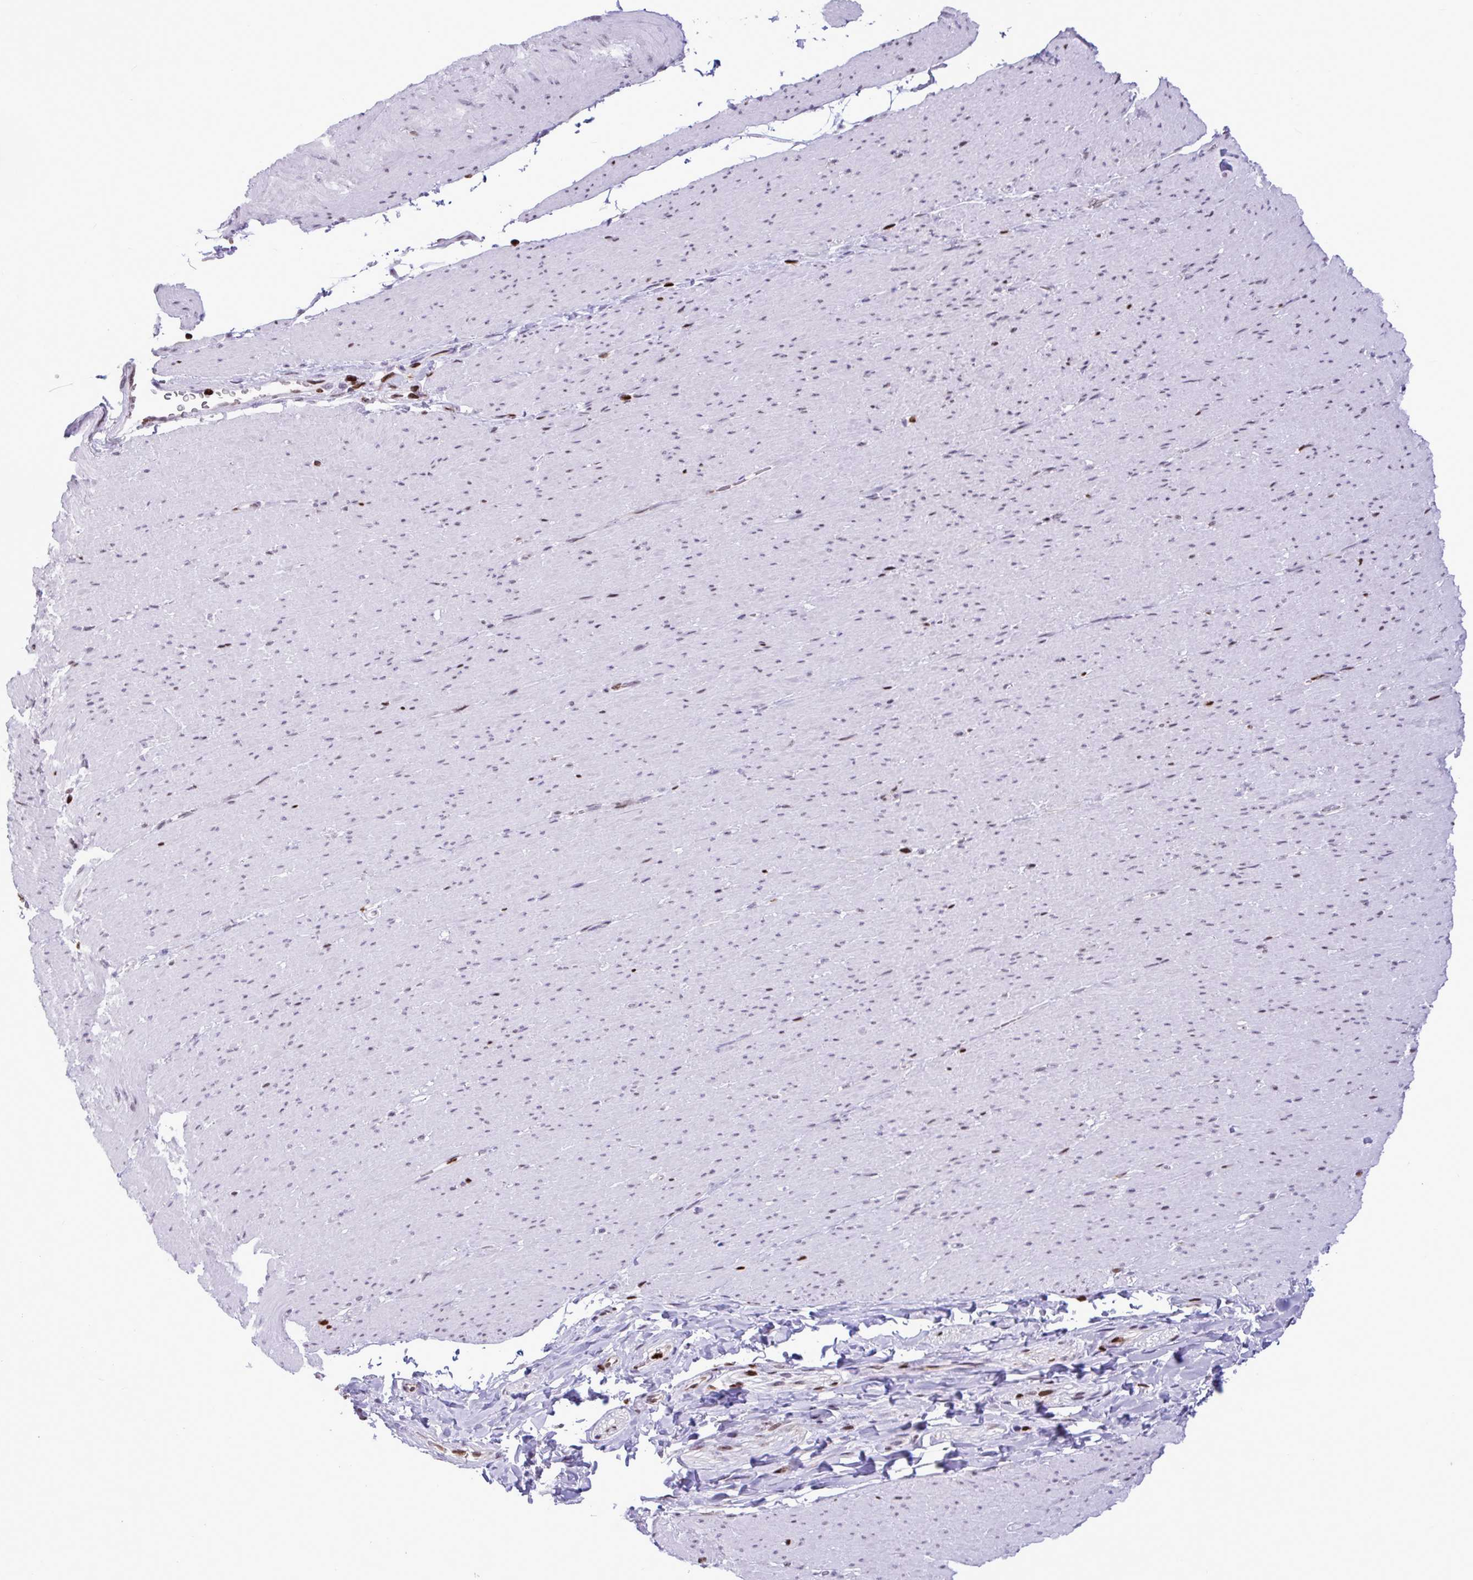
{"staining": {"intensity": "weak", "quantity": "25%-75%", "location": "nuclear"}, "tissue": "smooth muscle", "cell_type": "Smooth muscle cells", "image_type": "normal", "snomed": [{"axis": "morphology", "description": "Normal tissue, NOS"}, {"axis": "topography", "description": "Smooth muscle"}, {"axis": "topography", "description": "Rectum"}], "caption": "Immunohistochemical staining of normal human smooth muscle reveals weak nuclear protein staining in about 25%-75% of smooth muscle cells. The protein is shown in brown color, while the nuclei are stained blue.", "gene": "HMGB2", "patient": {"sex": "male", "age": 53}}